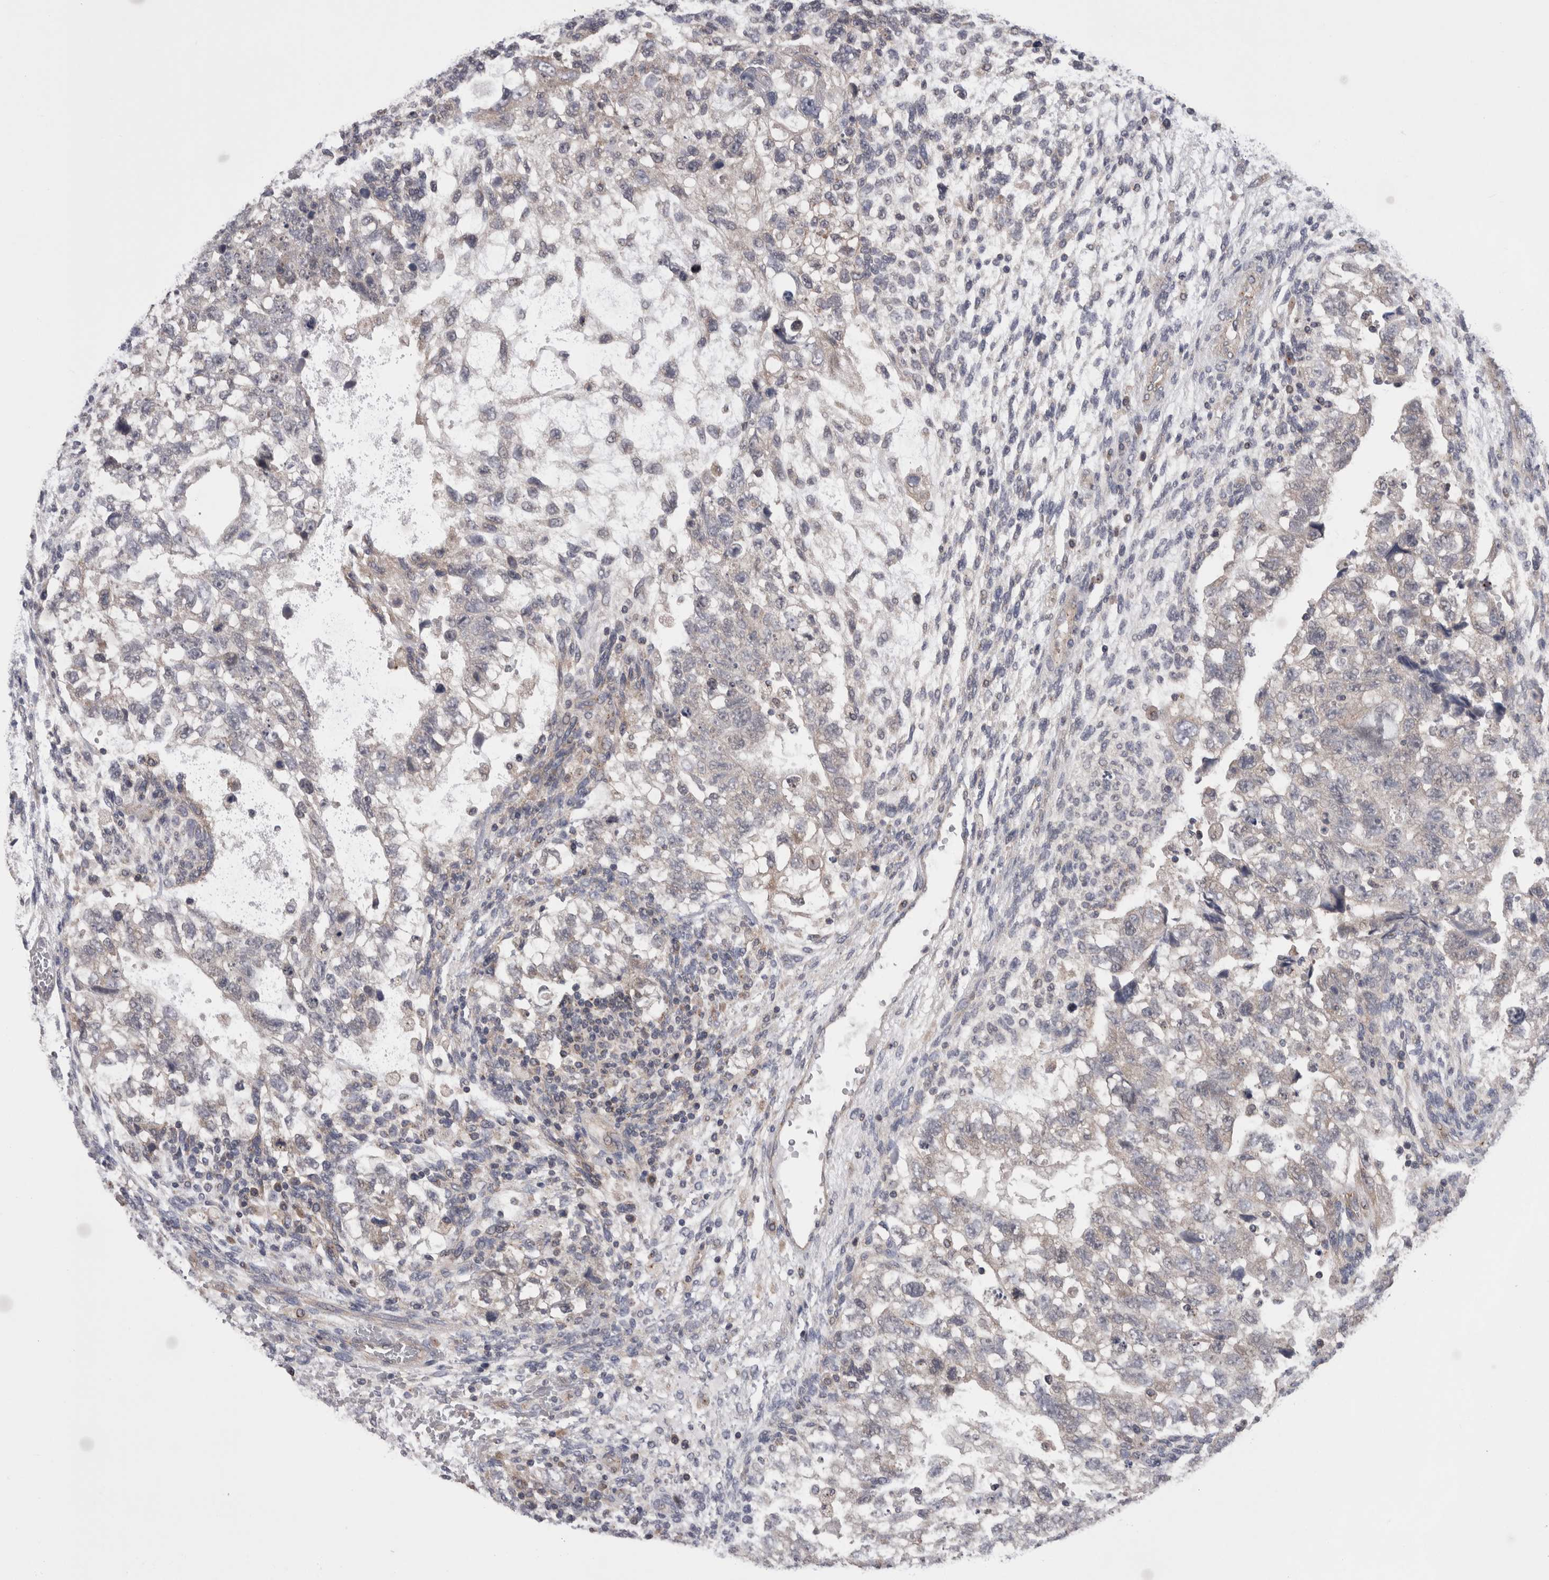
{"staining": {"intensity": "weak", "quantity": "<25%", "location": "cytoplasmic/membranous"}, "tissue": "testis cancer", "cell_type": "Tumor cells", "image_type": "cancer", "snomed": [{"axis": "morphology", "description": "Carcinoma, Embryonal, NOS"}, {"axis": "topography", "description": "Testis"}], "caption": "There is no significant positivity in tumor cells of testis embryonal carcinoma.", "gene": "DCTN6", "patient": {"sex": "male", "age": 36}}